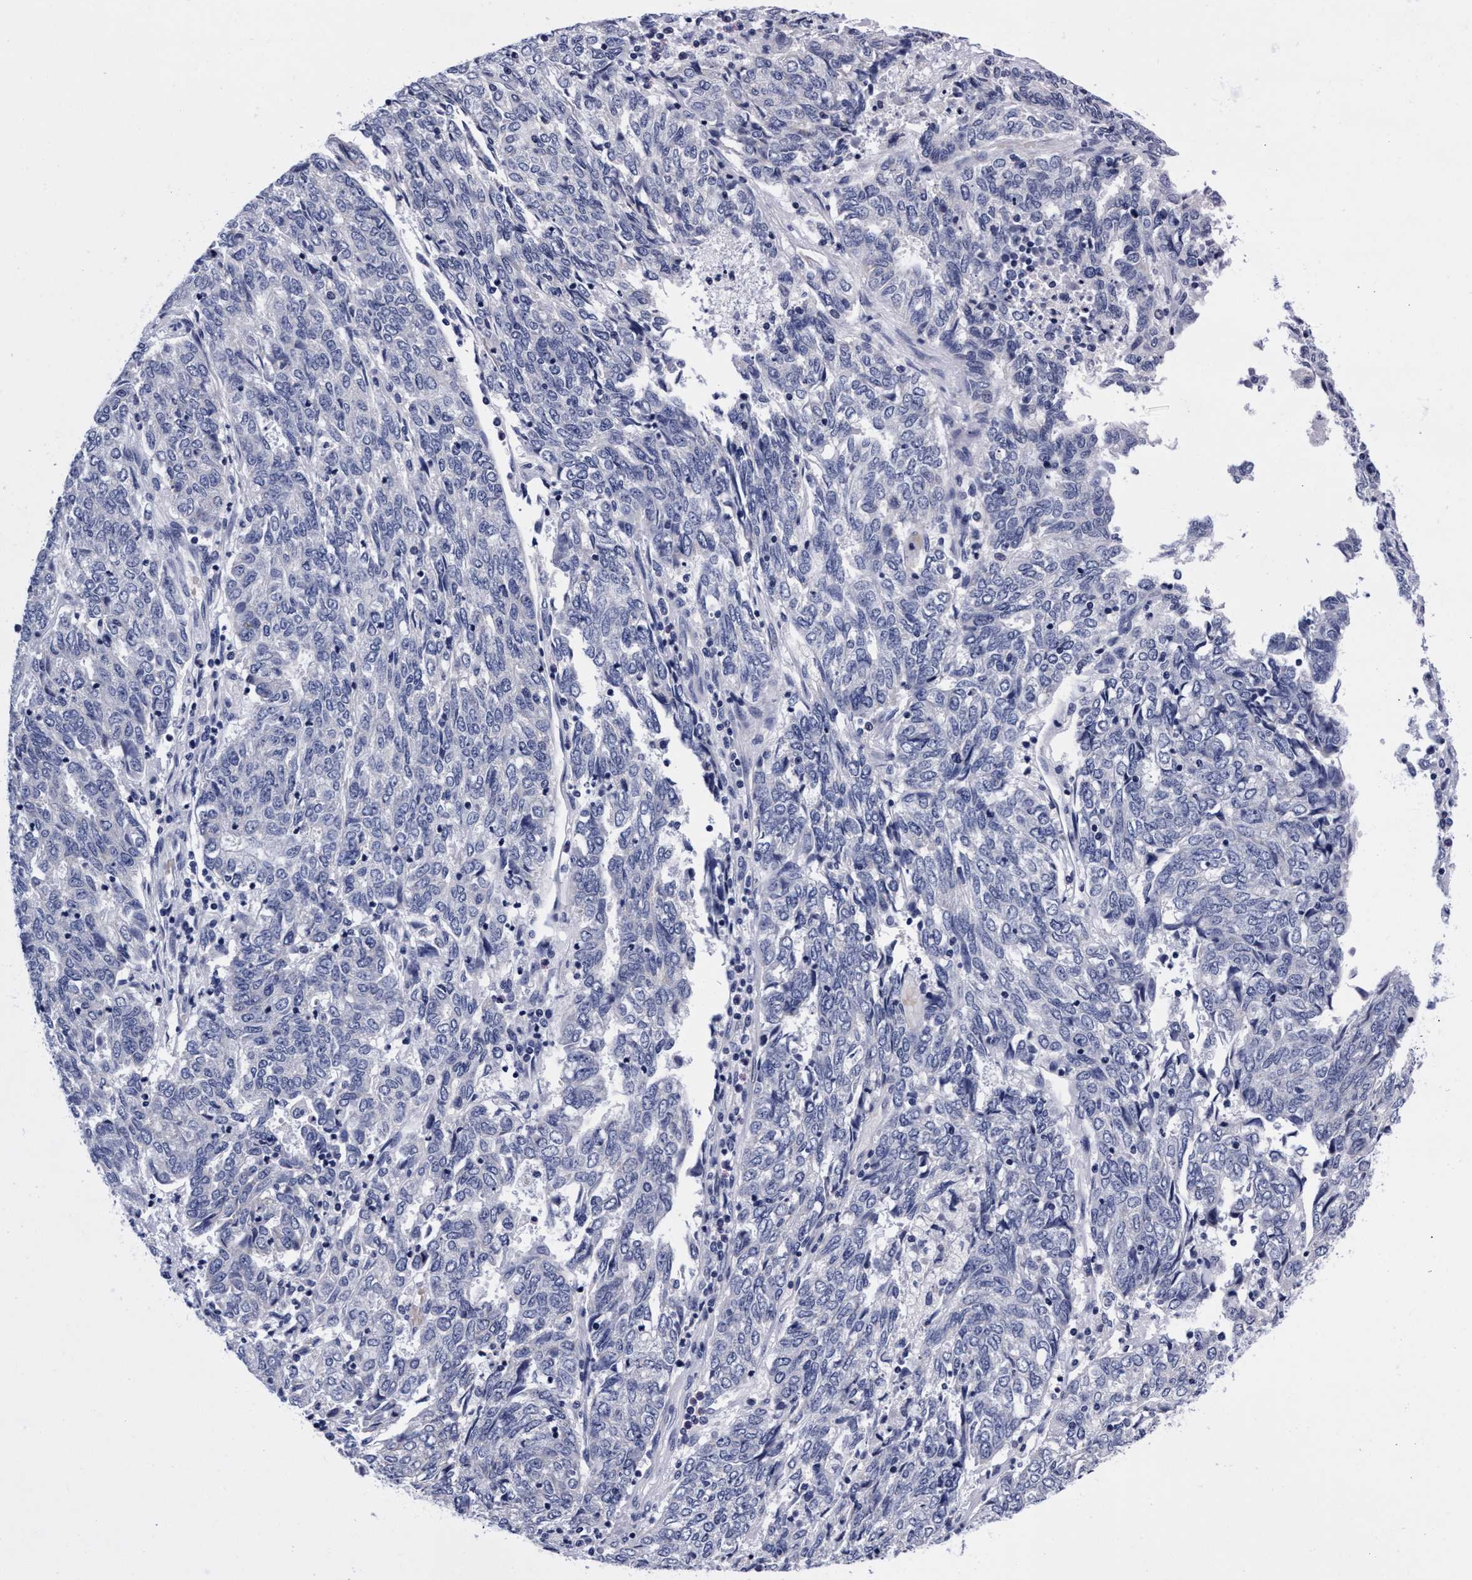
{"staining": {"intensity": "negative", "quantity": "none", "location": "none"}, "tissue": "endometrial cancer", "cell_type": "Tumor cells", "image_type": "cancer", "snomed": [{"axis": "morphology", "description": "Adenocarcinoma, NOS"}, {"axis": "topography", "description": "Endometrium"}], "caption": "An immunohistochemistry (IHC) image of adenocarcinoma (endometrial) is shown. There is no staining in tumor cells of adenocarcinoma (endometrial).", "gene": "PLPPR1", "patient": {"sex": "female", "age": 80}}